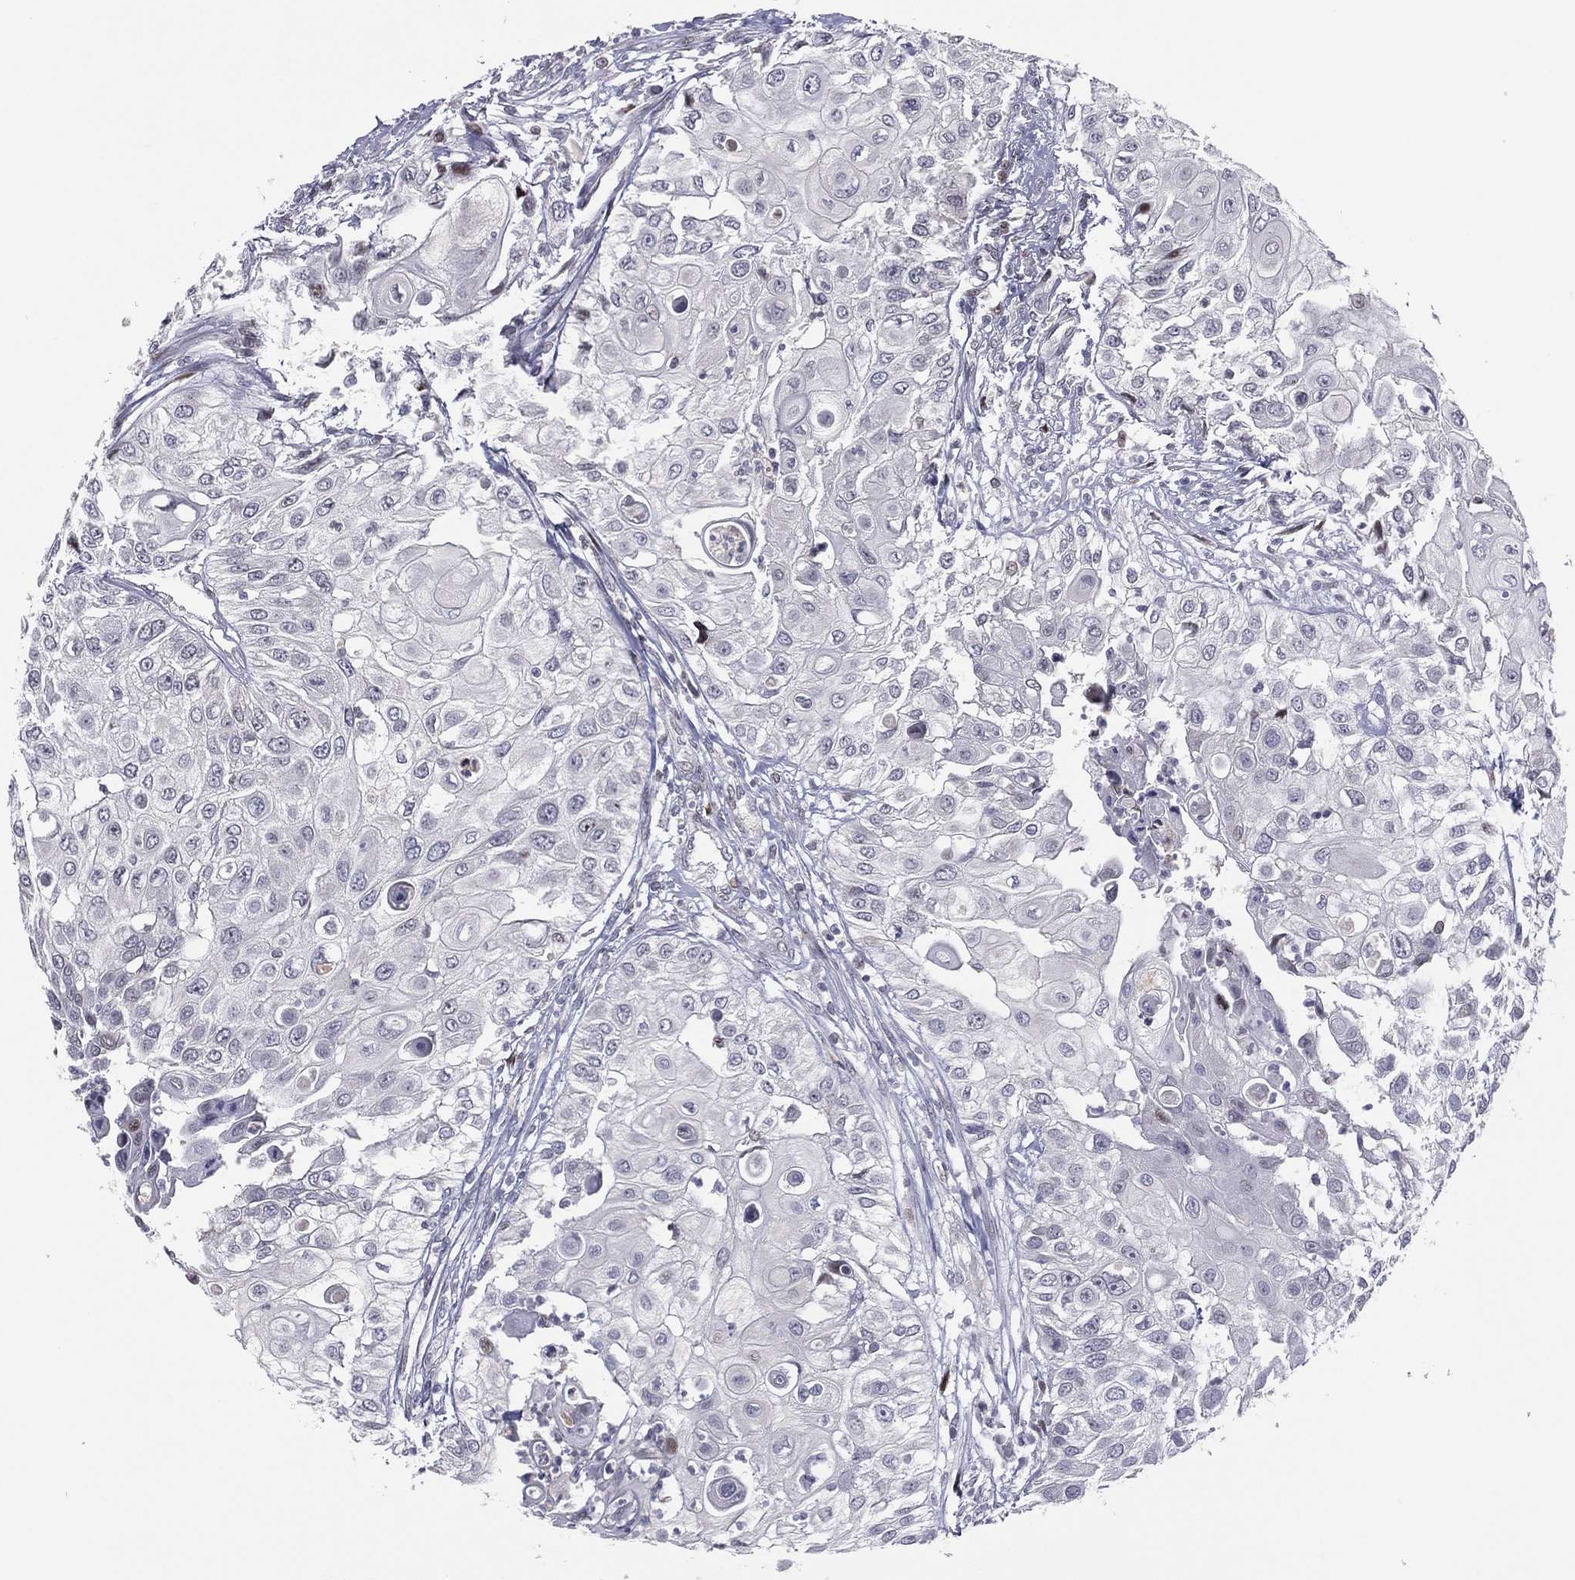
{"staining": {"intensity": "weak", "quantity": "<25%", "location": "nuclear"}, "tissue": "urothelial cancer", "cell_type": "Tumor cells", "image_type": "cancer", "snomed": [{"axis": "morphology", "description": "Urothelial carcinoma, High grade"}, {"axis": "topography", "description": "Urinary bladder"}], "caption": "Tumor cells are negative for brown protein staining in high-grade urothelial carcinoma. (DAB immunohistochemistry, high magnification).", "gene": "DBF4B", "patient": {"sex": "female", "age": 79}}